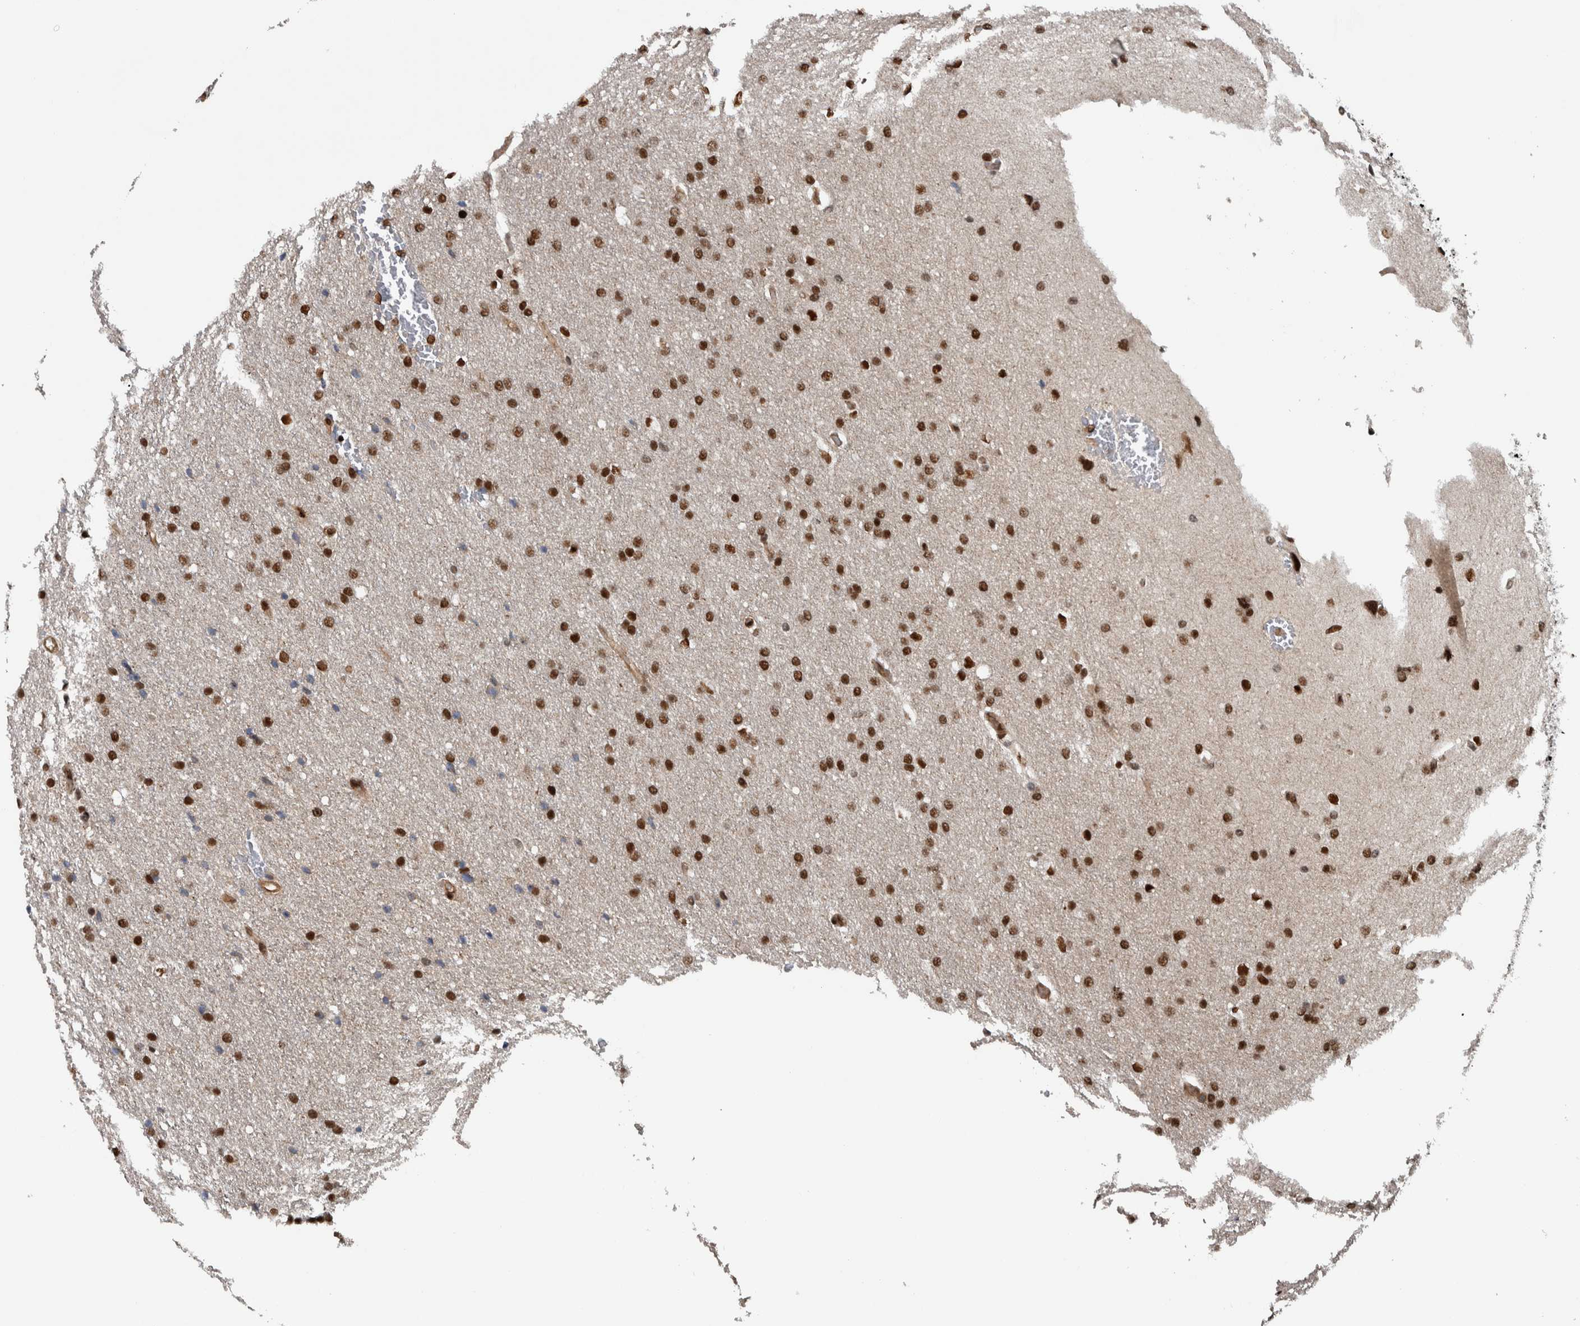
{"staining": {"intensity": "strong", "quantity": ">75%", "location": "nuclear"}, "tissue": "glioma", "cell_type": "Tumor cells", "image_type": "cancer", "snomed": [{"axis": "morphology", "description": "Glioma, malignant, Low grade"}, {"axis": "topography", "description": "Brain"}], "caption": "Glioma tissue demonstrates strong nuclear staining in about >75% of tumor cells, visualized by immunohistochemistry.", "gene": "FAM135B", "patient": {"sex": "female", "age": 37}}